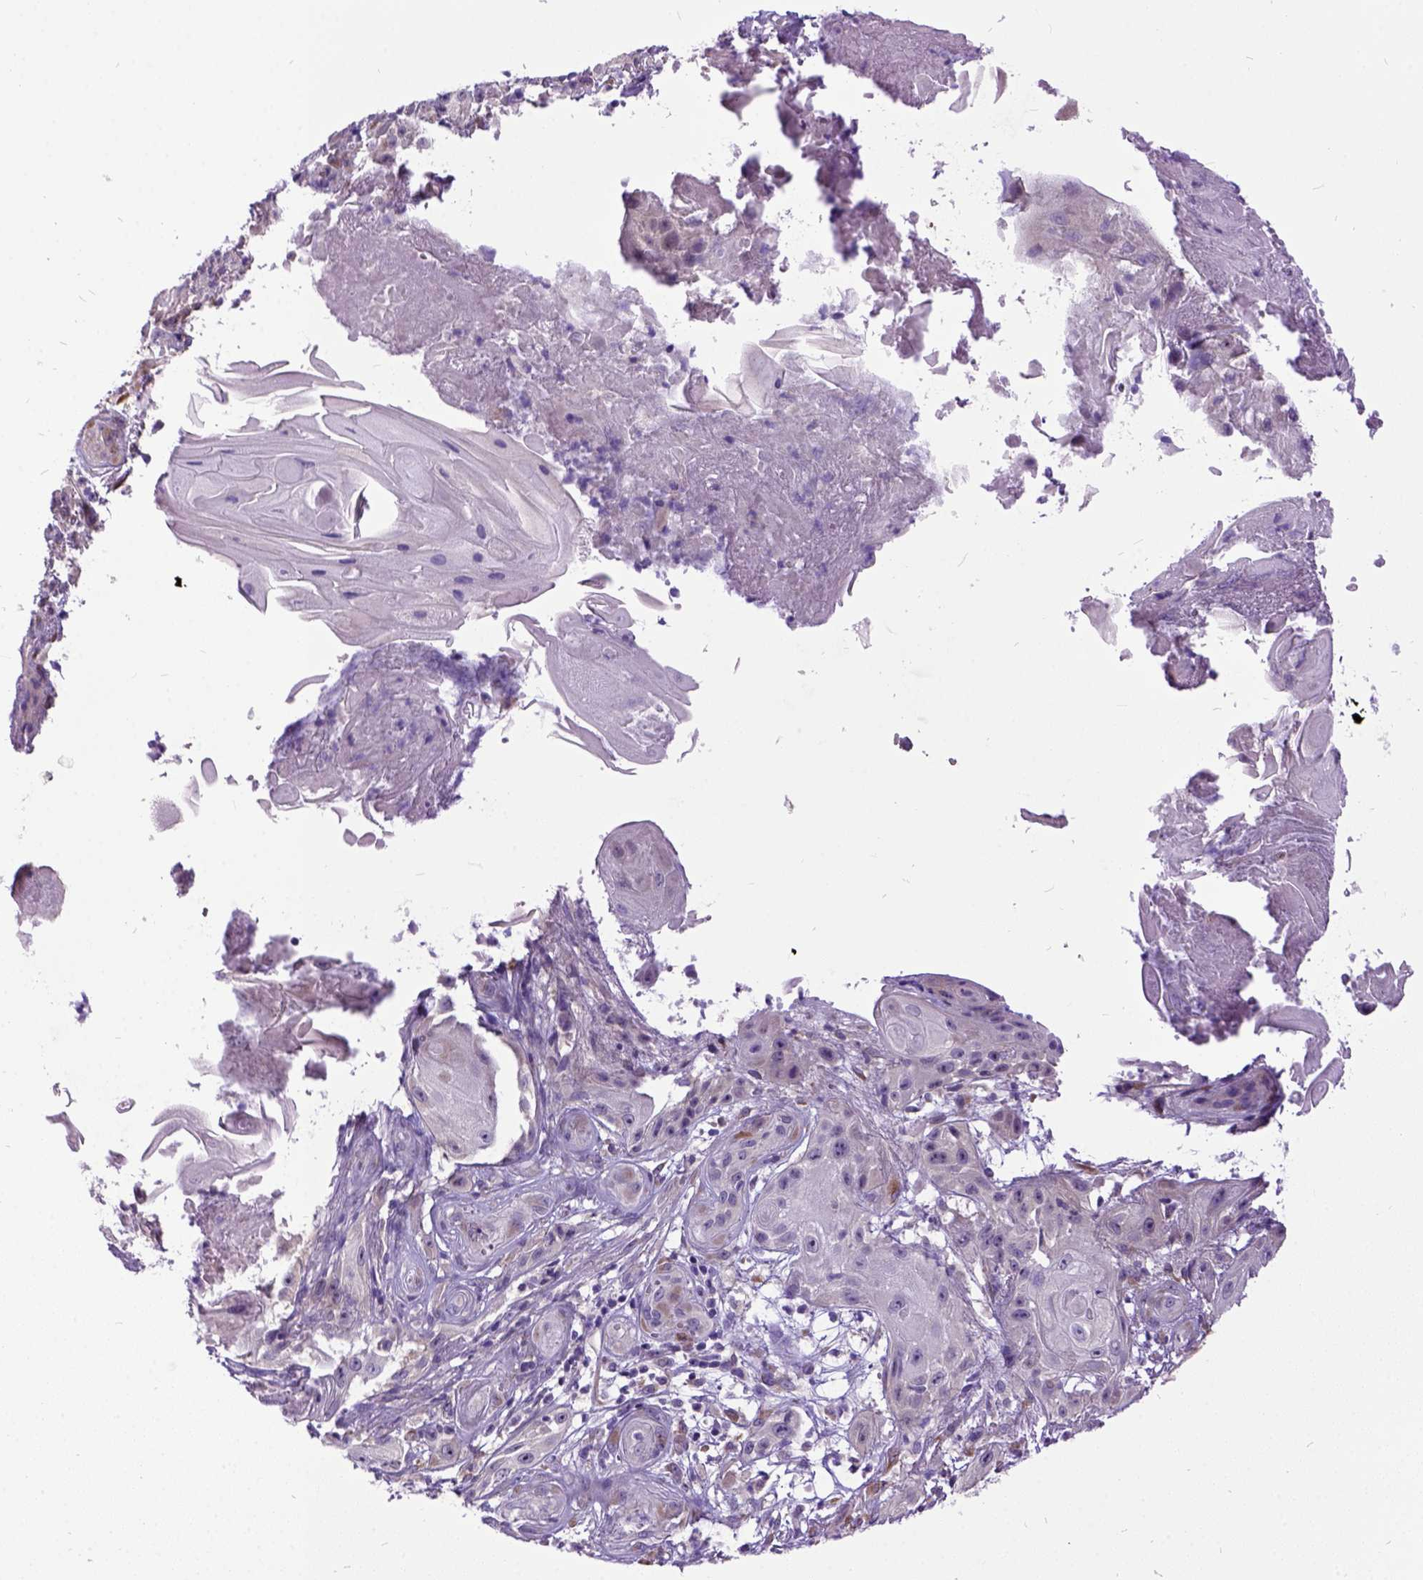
{"staining": {"intensity": "moderate", "quantity": "<25%", "location": "cytoplasmic/membranous"}, "tissue": "skin cancer", "cell_type": "Tumor cells", "image_type": "cancer", "snomed": [{"axis": "morphology", "description": "Squamous cell carcinoma, NOS"}, {"axis": "topography", "description": "Skin"}], "caption": "An image of skin cancer (squamous cell carcinoma) stained for a protein reveals moderate cytoplasmic/membranous brown staining in tumor cells.", "gene": "NEK5", "patient": {"sex": "male", "age": 62}}